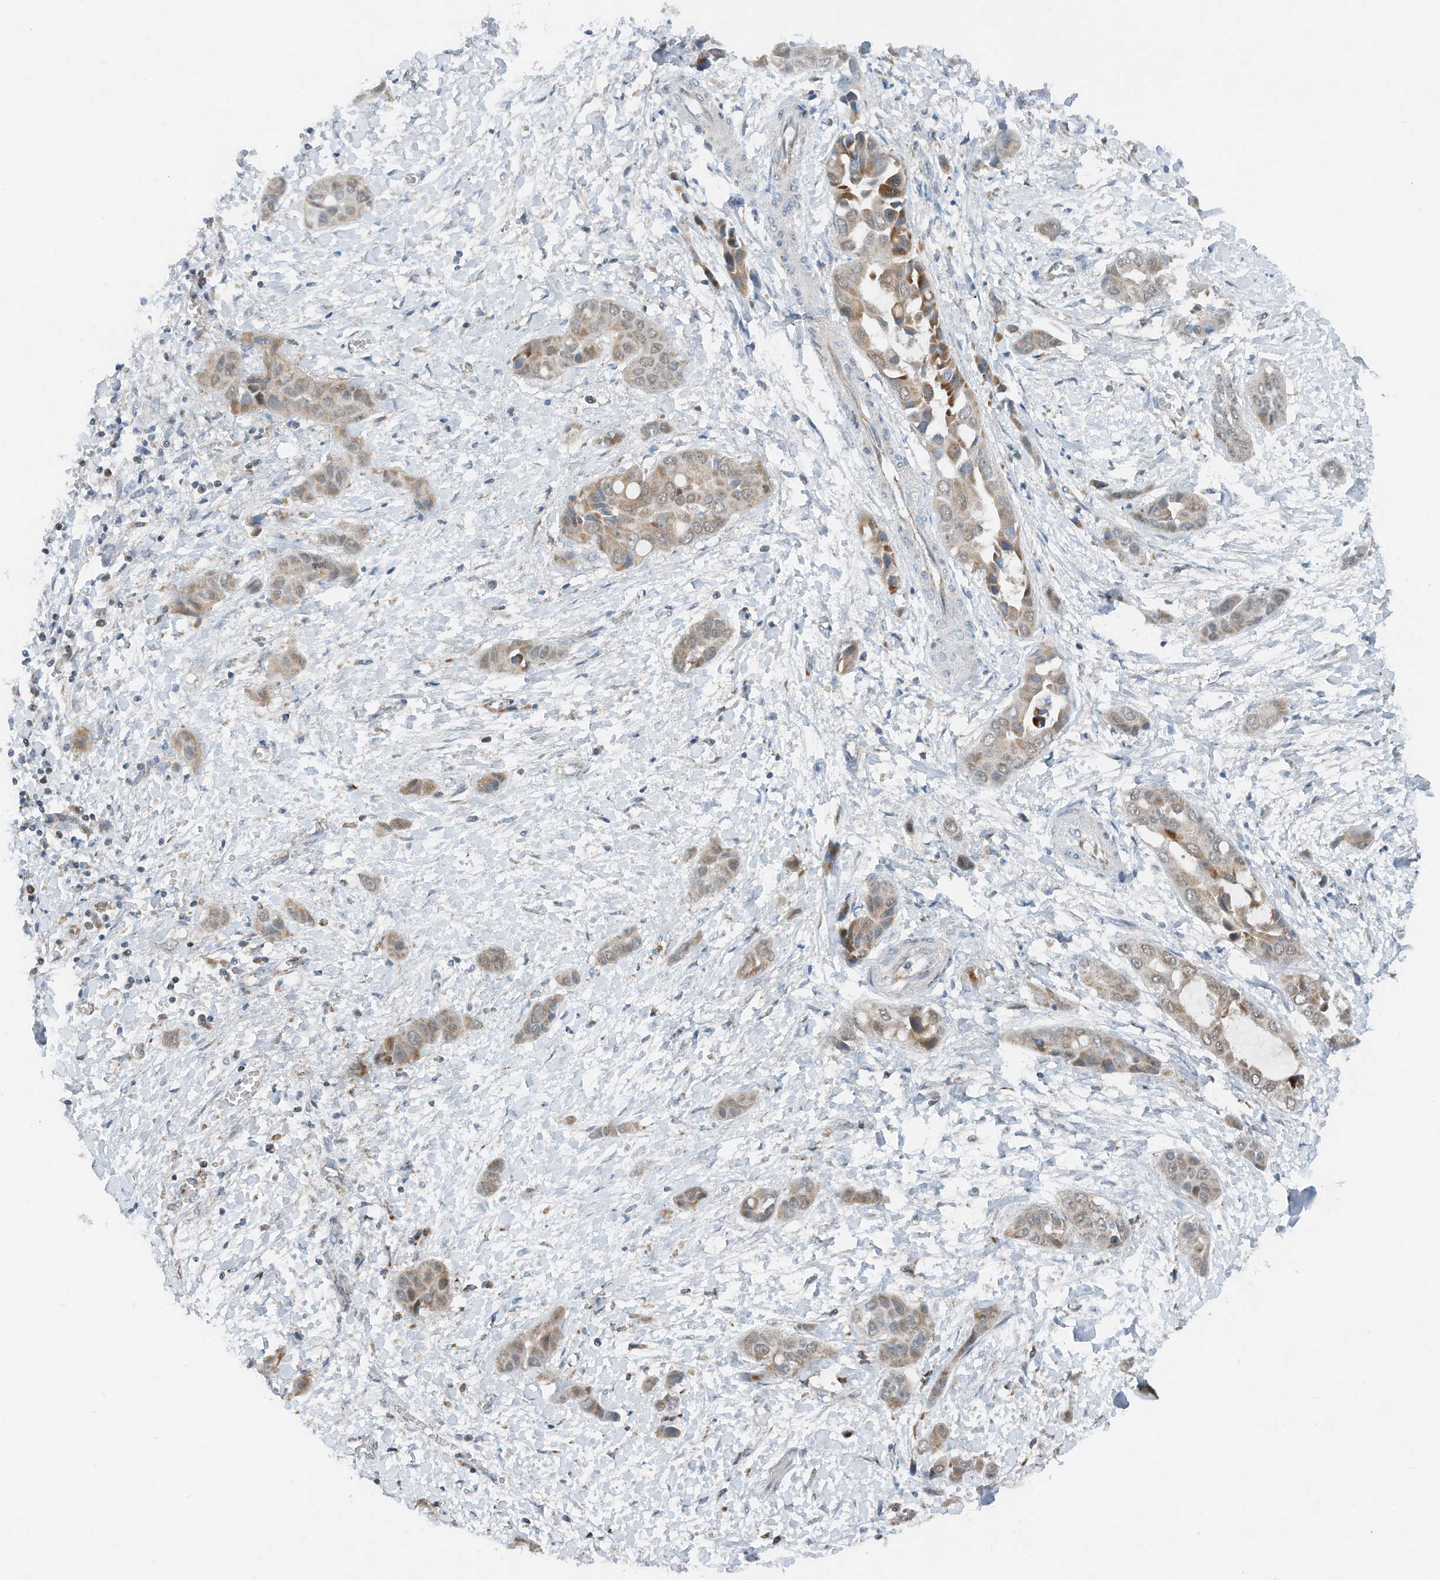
{"staining": {"intensity": "weak", "quantity": ">75%", "location": "cytoplasmic/membranous,nuclear"}, "tissue": "liver cancer", "cell_type": "Tumor cells", "image_type": "cancer", "snomed": [{"axis": "morphology", "description": "Cholangiocarcinoma"}, {"axis": "topography", "description": "Liver"}], "caption": "This is an image of immunohistochemistry staining of liver cholangiocarcinoma, which shows weak expression in the cytoplasmic/membranous and nuclear of tumor cells.", "gene": "RMND1", "patient": {"sex": "female", "age": 52}}